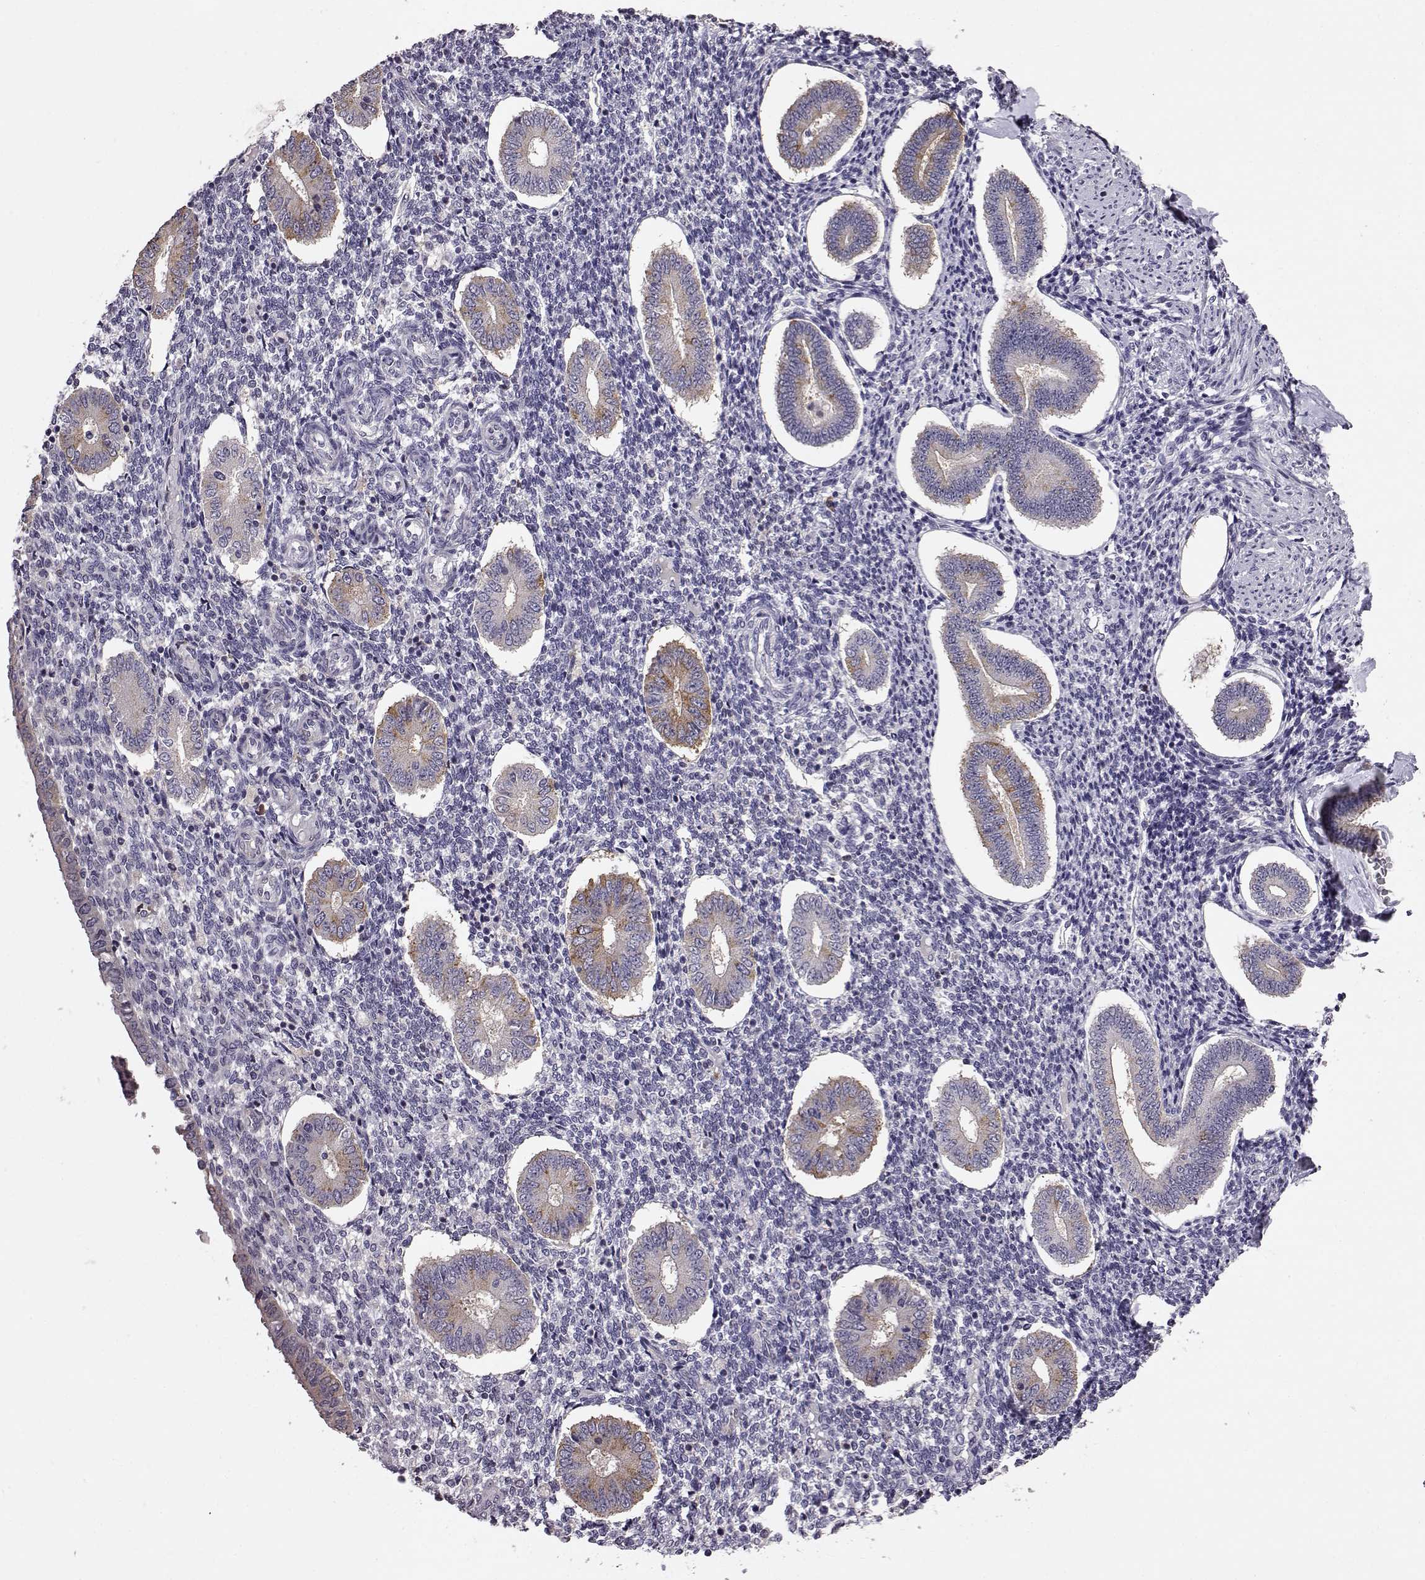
{"staining": {"intensity": "negative", "quantity": "none", "location": "none"}, "tissue": "endometrium", "cell_type": "Cells in endometrial stroma", "image_type": "normal", "snomed": [{"axis": "morphology", "description": "Normal tissue, NOS"}, {"axis": "topography", "description": "Endometrium"}], "caption": "Cells in endometrial stroma show no significant positivity in normal endometrium. Nuclei are stained in blue.", "gene": "ADGRG2", "patient": {"sex": "female", "age": 40}}